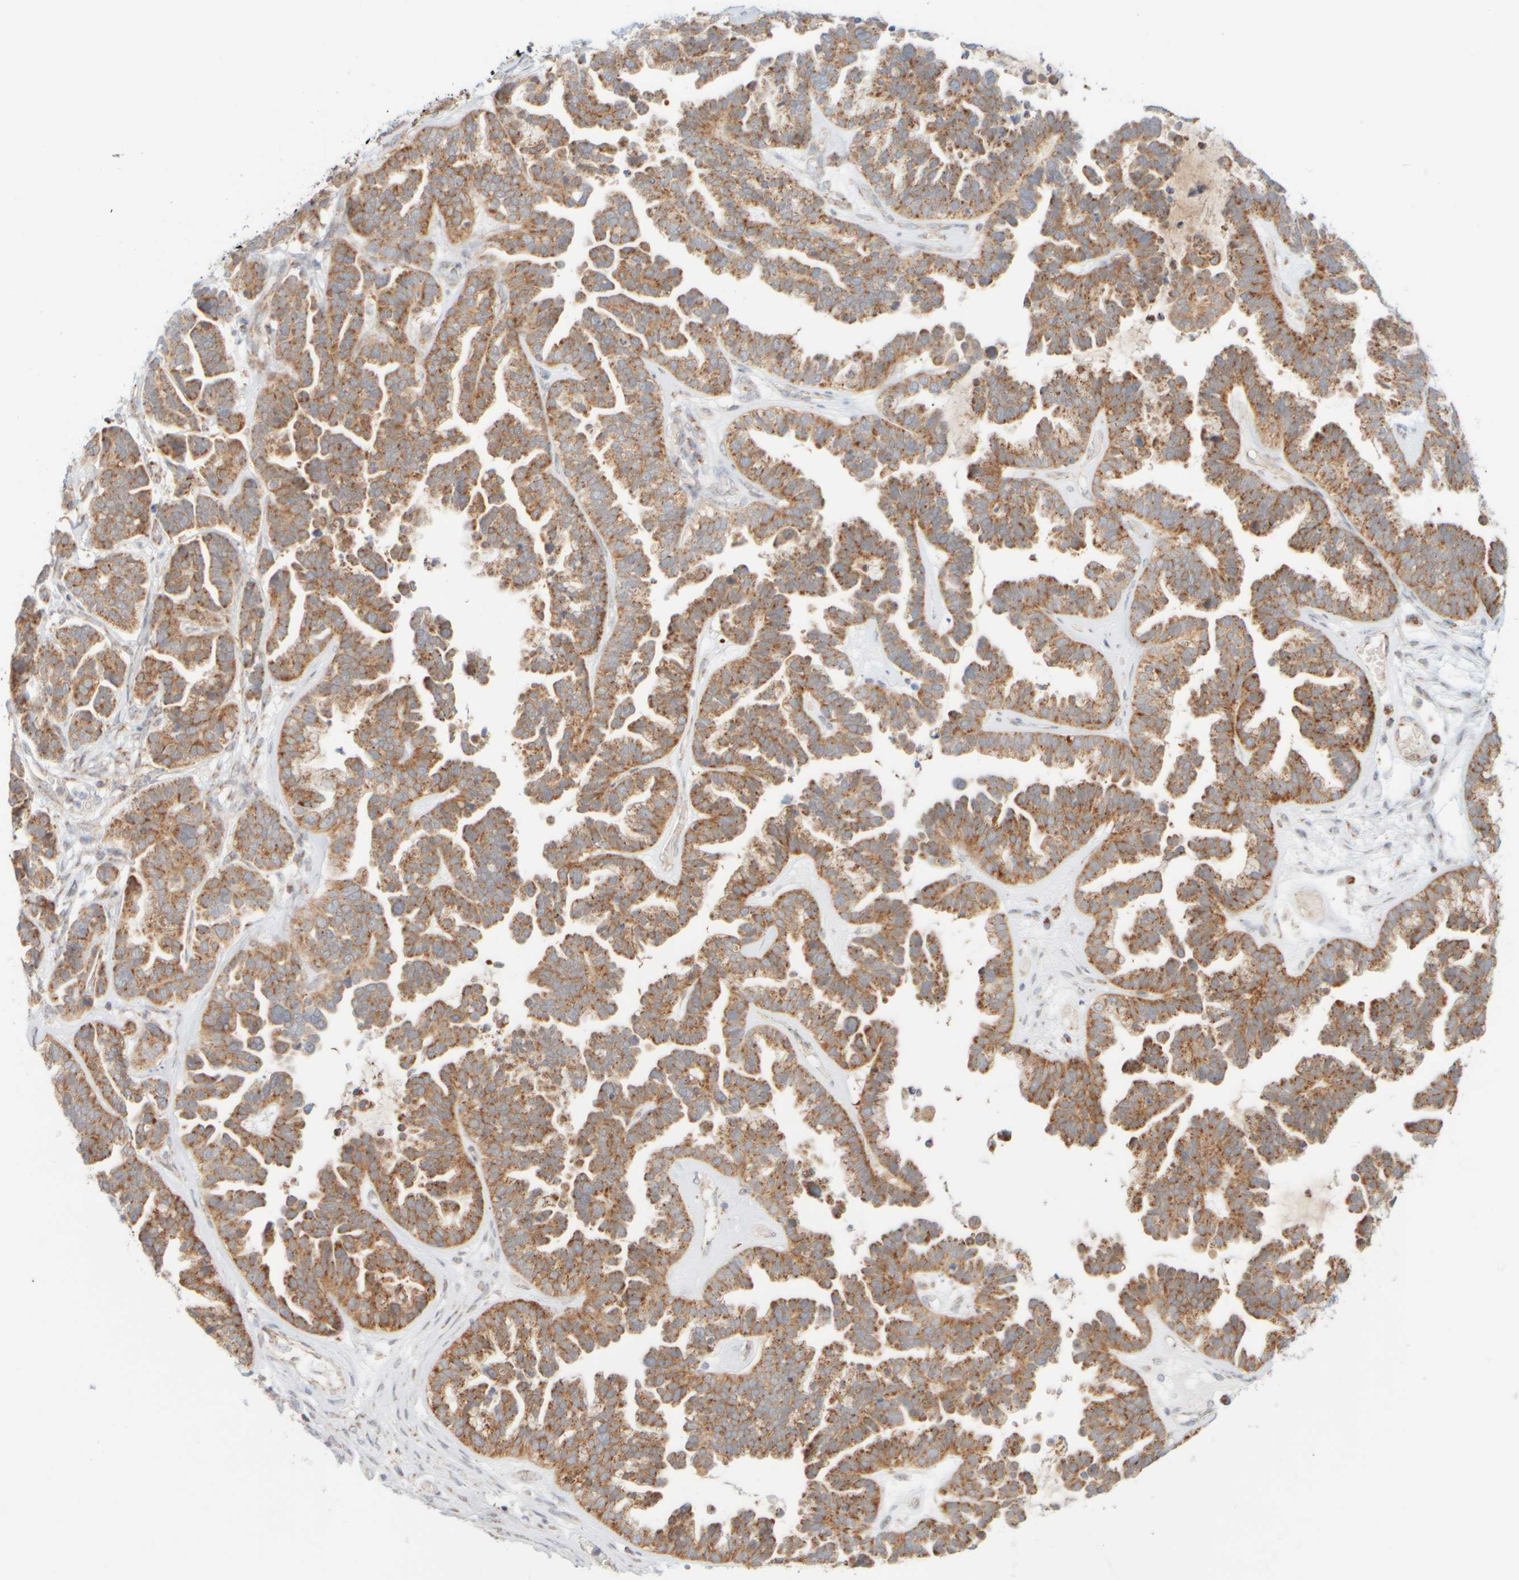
{"staining": {"intensity": "moderate", "quantity": ">75%", "location": "cytoplasmic/membranous"}, "tissue": "ovarian cancer", "cell_type": "Tumor cells", "image_type": "cancer", "snomed": [{"axis": "morphology", "description": "Cystadenocarcinoma, serous, NOS"}, {"axis": "topography", "description": "Ovary"}], "caption": "Immunohistochemical staining of ovarian cancer (serous cystadenocarcinoma) shows medium levels of moderate cytoplasmic/membranous protein staining in about >75% of tumor cells. Immunohistochemistry (ihc) stains the protein of interest in brown and the nuclei are stained blue.", "gene": "PPM1K", "patient": {"sex": "female", "age": 56}}